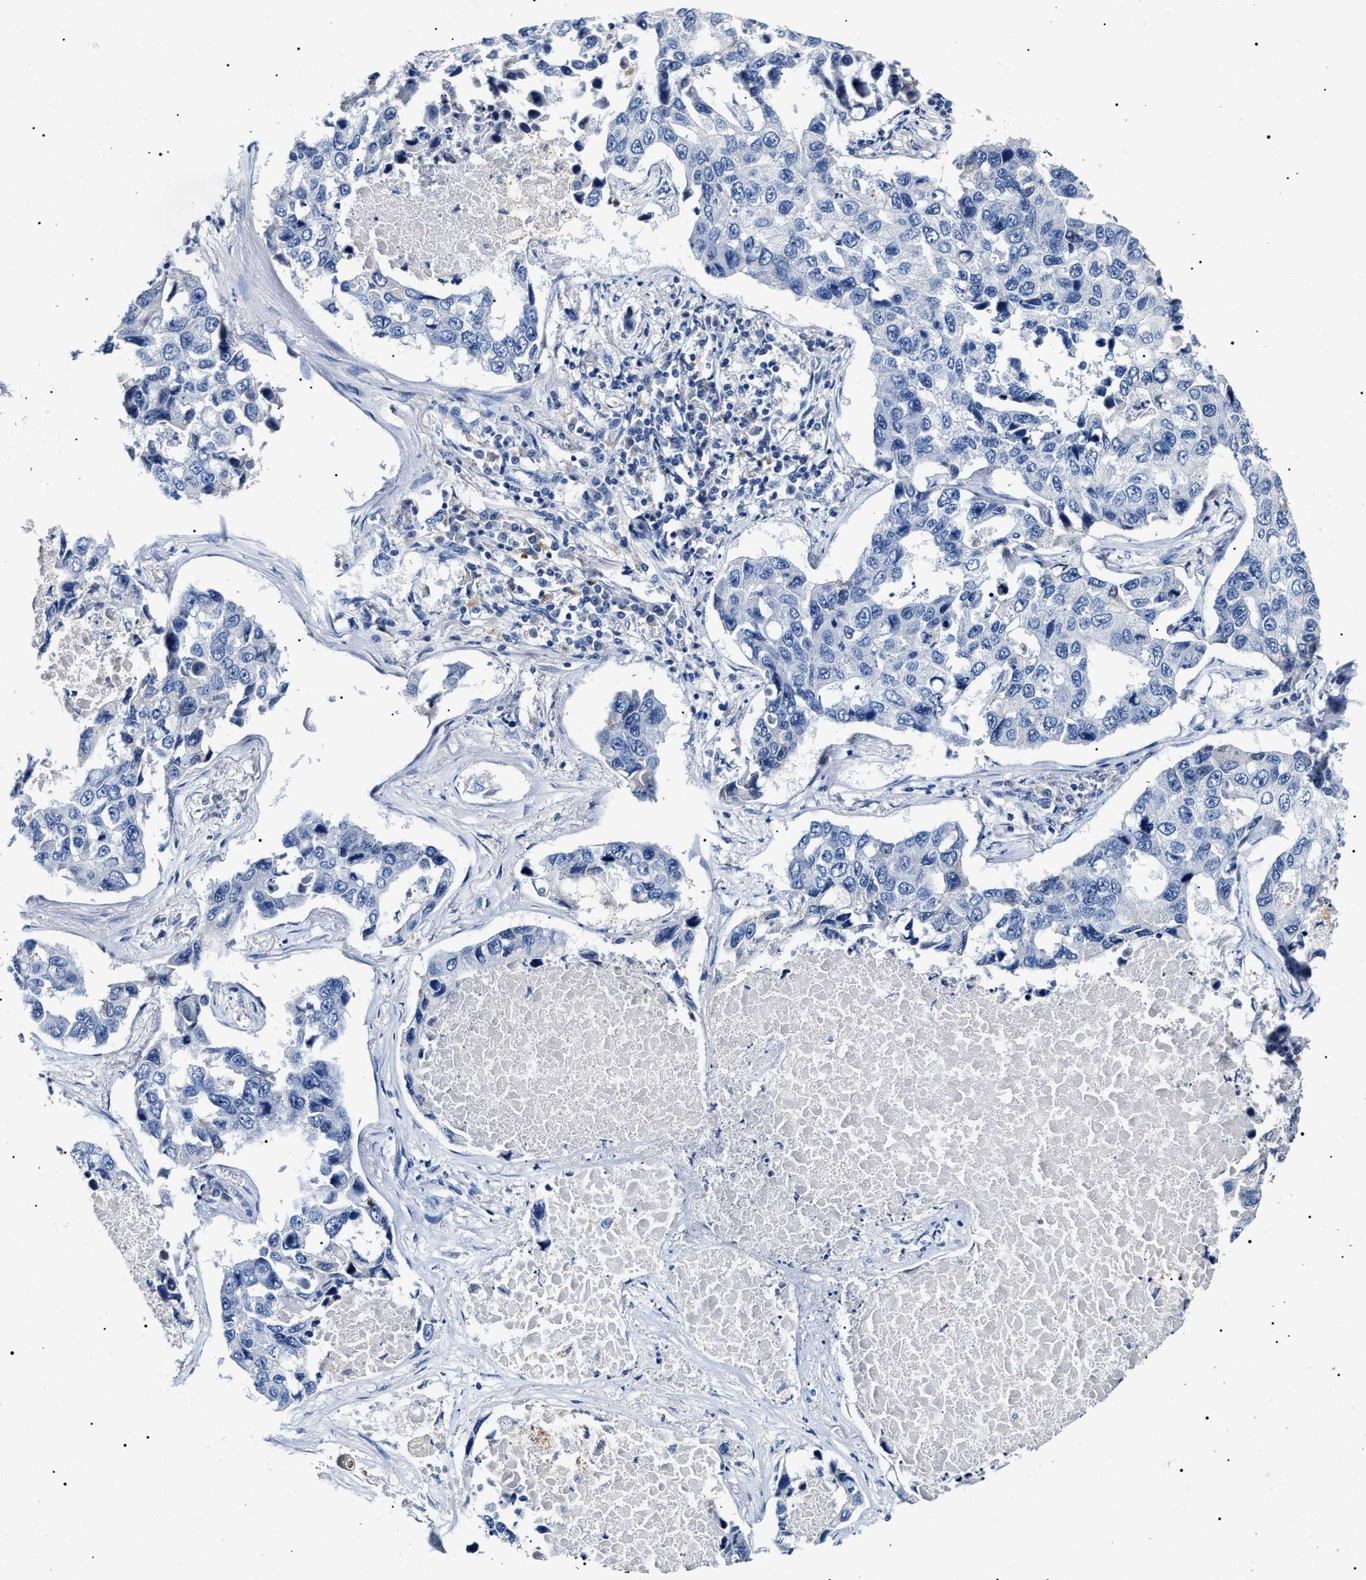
{"staining": {"intensity": "negative", "quantity": "none", "location": "none"}, "tissue": "lung cancer", "cell_type": "Tumor cells", "image_type": "cancer", "snomed": [{"axis": "morphology", "description": "Adenocarcinoma, NOS"}, {"axis": "topography", "description": "Lung"}], "caption": "There is no significant expression in tumor cells of lung cancer (adenocarcinoma). (Brightfield microscopy of DAB (3,3'-diaminobenzidine) immunohistochemistry at high magnification).", "gene": "LRRC8E", "patient": {"sex": "male", "age": 64}}